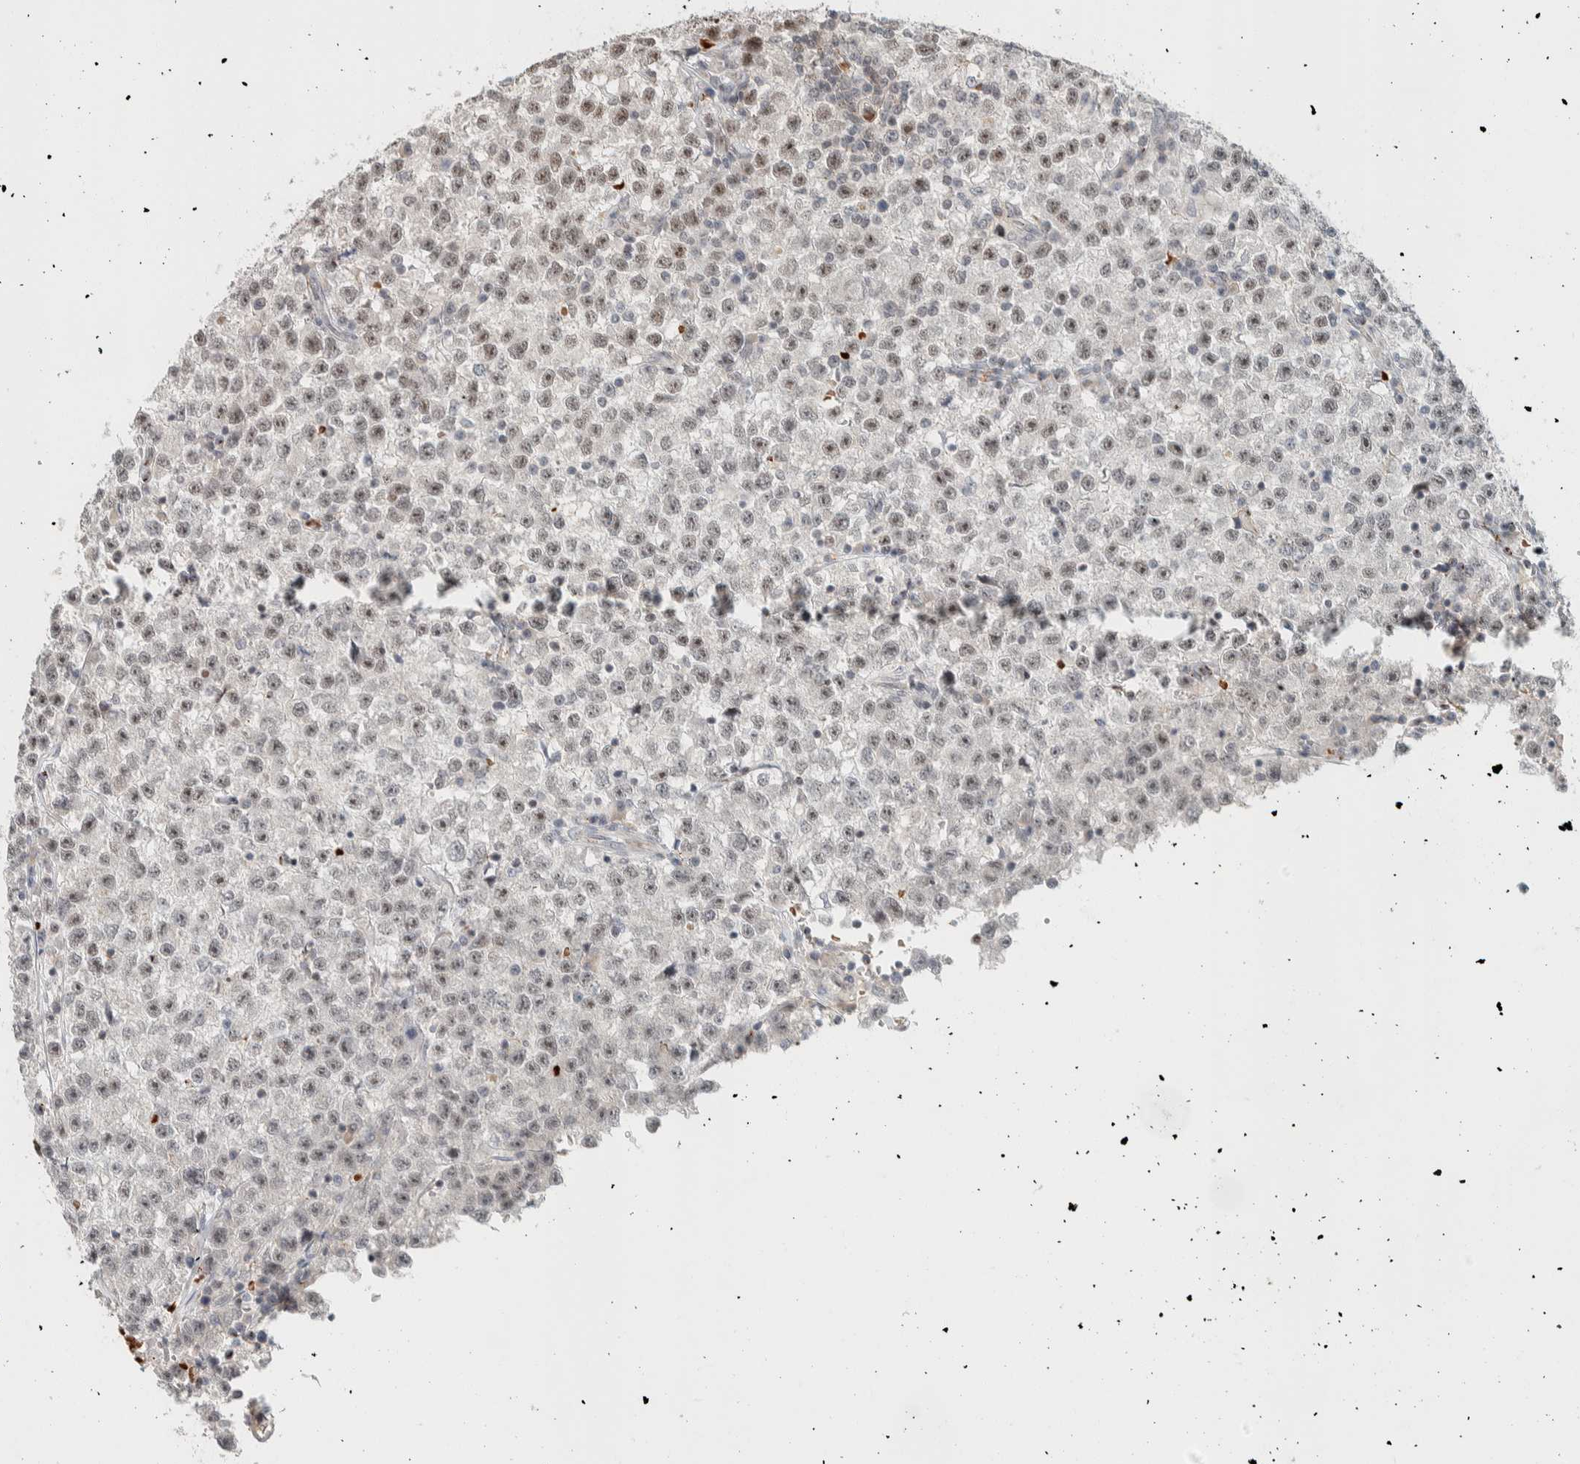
{"staining": {"intensity": "weak", "quantity": "25%-75%", "location": "nuclear"}, "tissue": "testis cancer", "cell_type": "Tumor cells", "image_type": "cancer", "snomed": [{"axis": "morphology", "description": "Seminoma, NOS"}, {"axis": "topography", "description": "Testis"}], "caption": "Testis cancer (seminoma) stained for a protein exhibits weak nuclear positivity in tumor cells. (DAB (3,3'-diaminobenzidine) = brown stain, brightfield microscopy at high magnification).", "gene": "ZBTB2", "patient": {"sex": "male", "age": 22}}